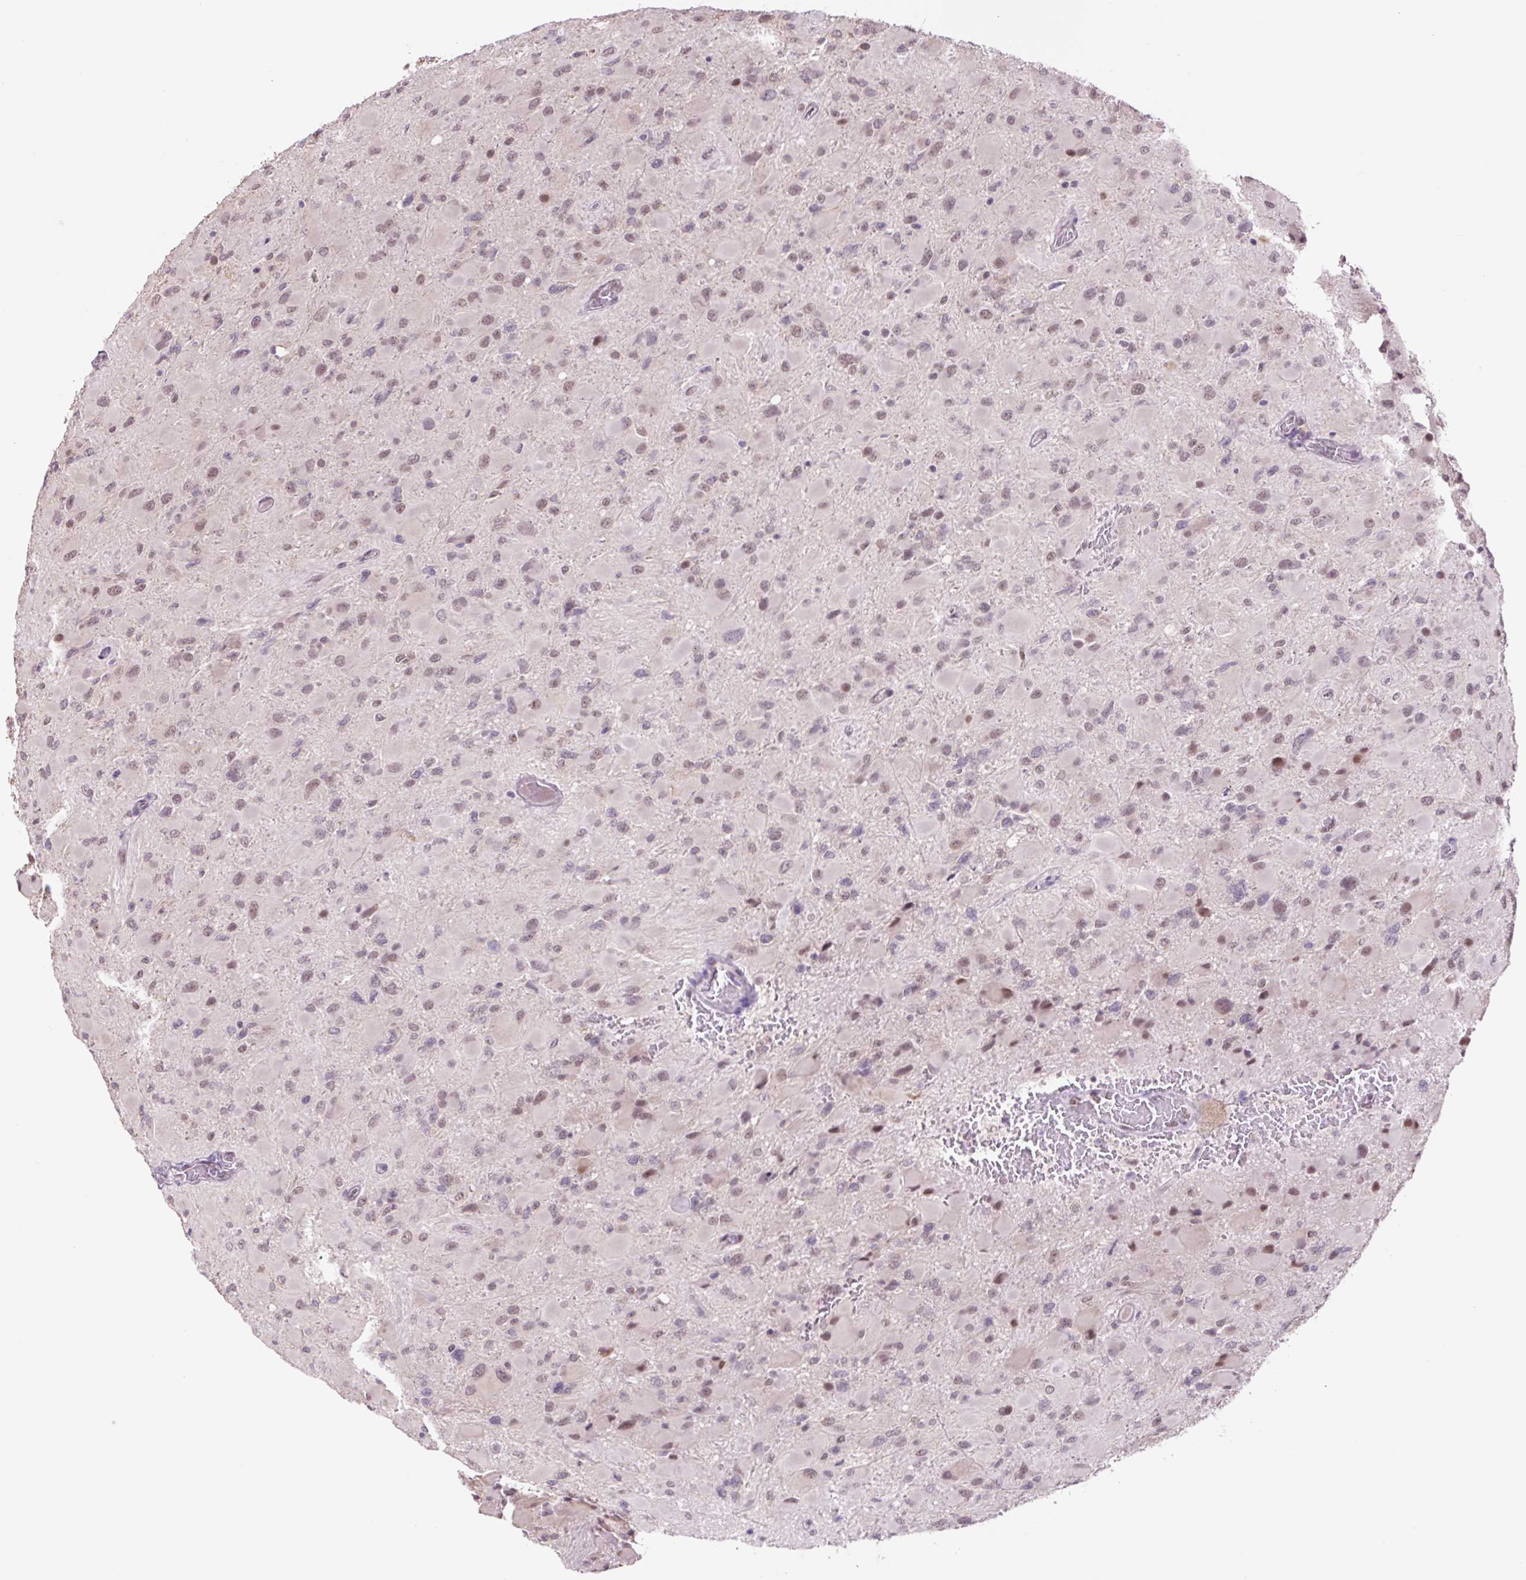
{"staining": {"intensity": "weak", "quantity": ">75%", "location": "nuclear"}, "tissue": "glioma", "cell_type": "Tumor cells", "image_type": "cancer", "snomed": [{"axis": "morphology", "description": "Glioma, malignant, High grade"}, {"axis": "topography", "description": "Cerebral cortex"}], "caption": "IHC micrograph of neoplastic tissue: malignant glioma (high-grade) stained using immunohistochemistry (IHC) exhibits low levels of weak protein expression localized specifically in the nuclear of tumor cells, appearing as a nuclear brown color.", "gene": "TAF1A", "patient": {"sex": "female", "age": 36}}